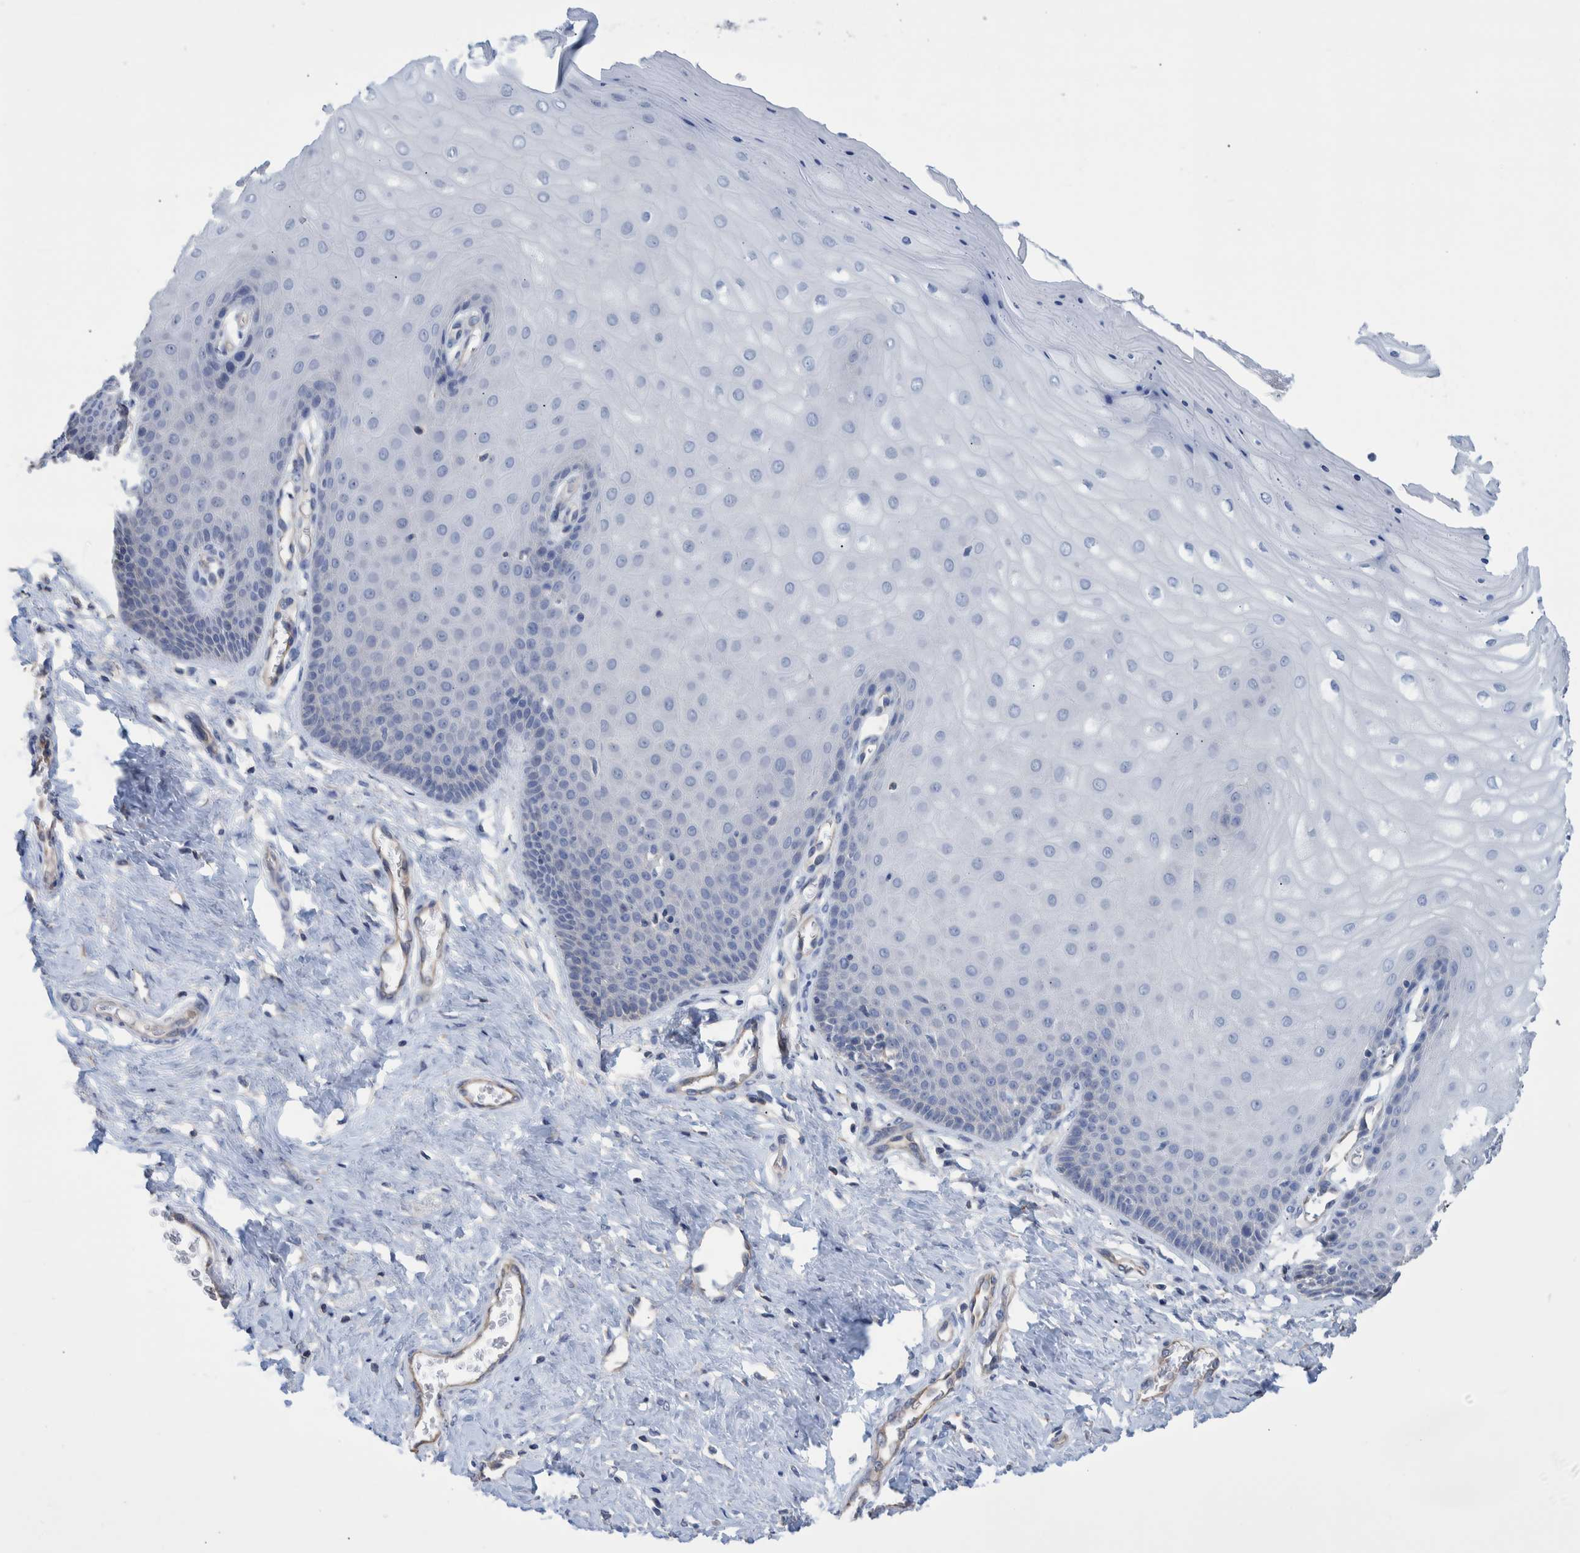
{"staining": {"intensity": "negative", "quantity": "none", "location": "none"}, "tissue": "cervix", "cell_type": "Glandular cells", "image_type": "normal", "snomed": [{"axis": "morphology", "description": "Normal tissue, NOS"}, {"axis": "topography", "description": "Cervix"}], "caption": "IHC of unremarkable cervix reveals no positivity in glandular cells. (DAB IHC visualized using brightfield microscopy, high magnification).", "gene": "PPP3CC", "patient": {"sex": "female", "age": 55}}